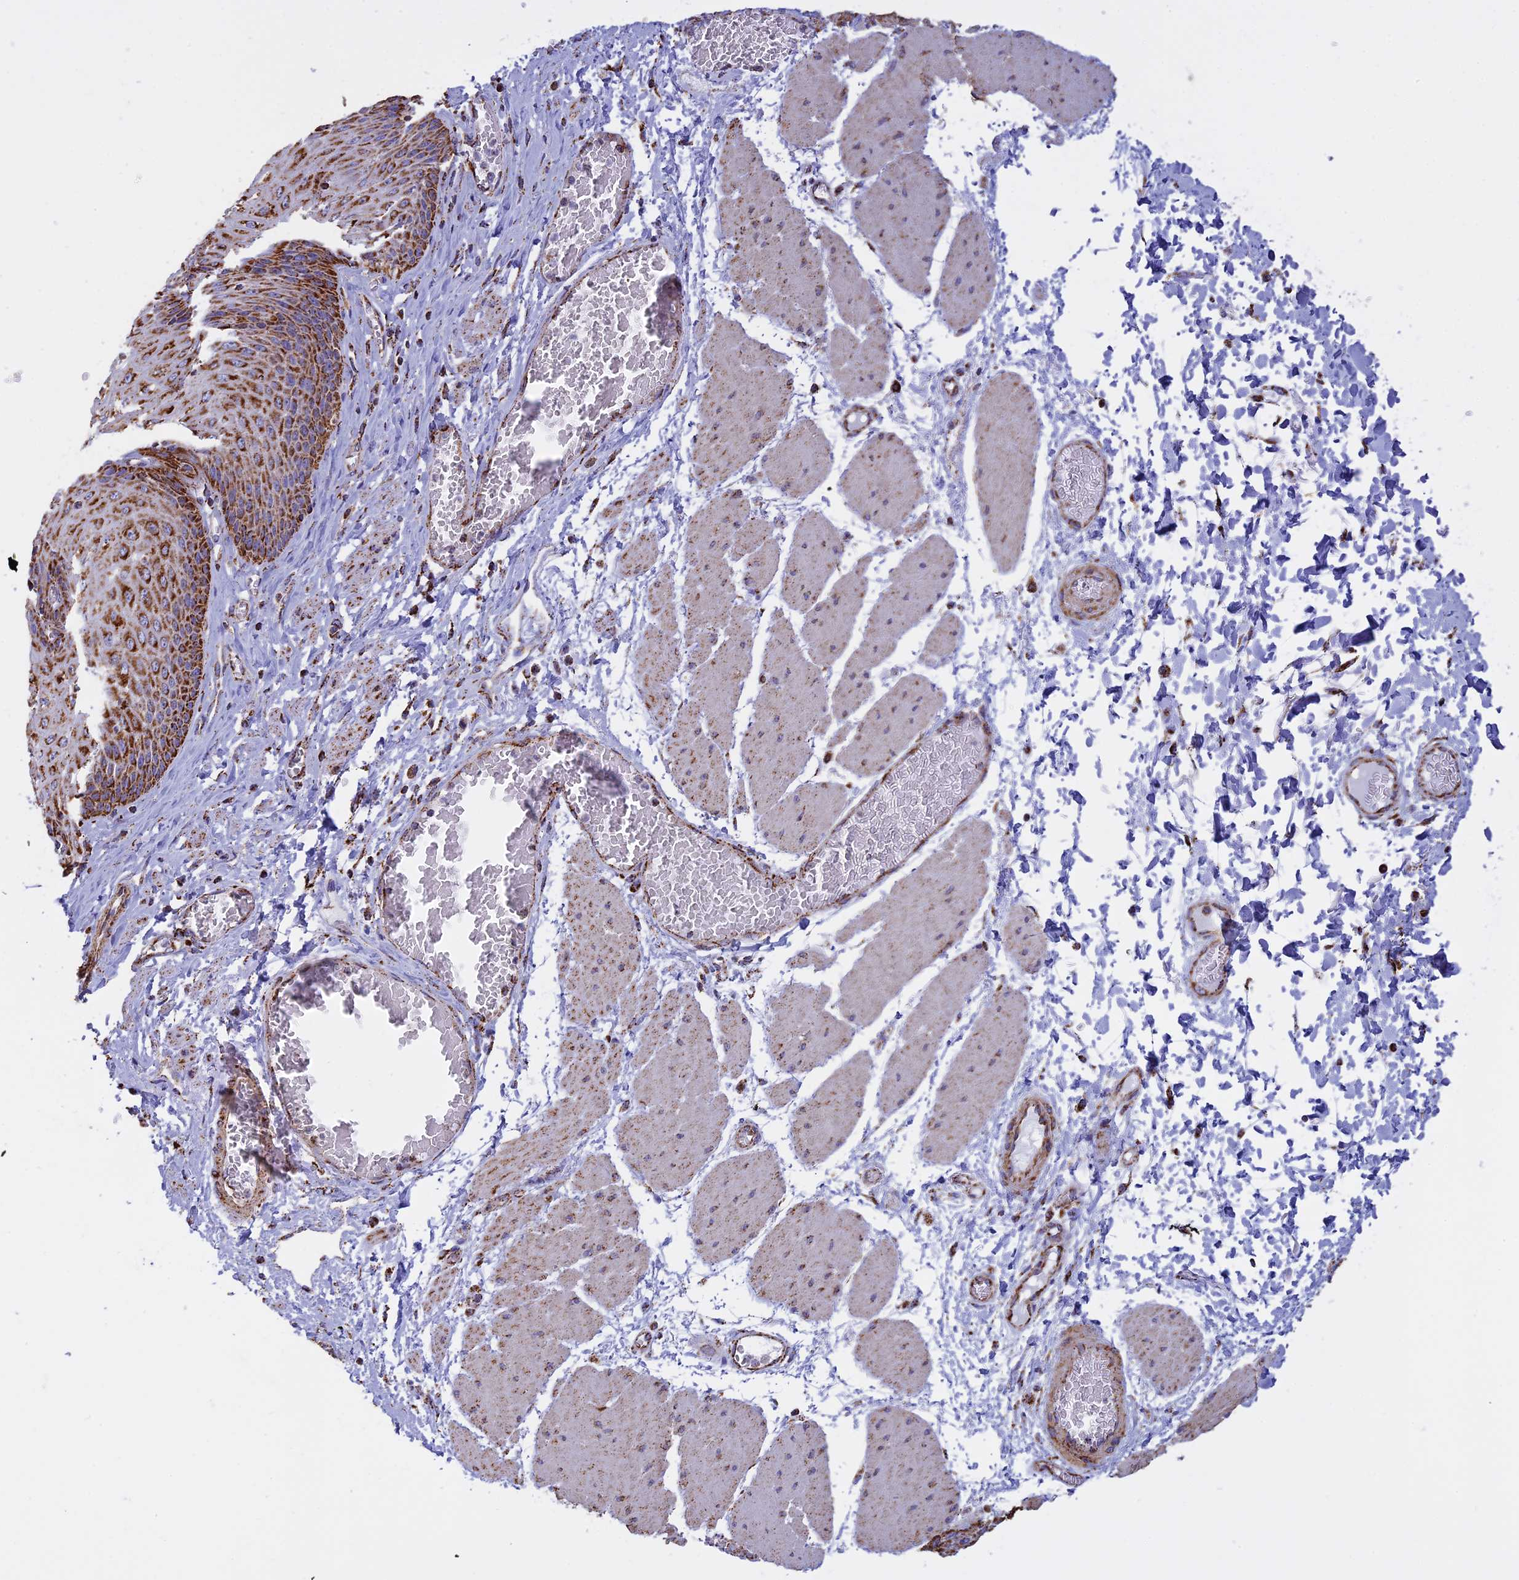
{"staining": {"intensity": "moderate", "quantity": ">75%", "location": "cytoplasmic/membranous"}, "tissue": "esophagus", "cell_type": "Squamous epithelial cells", "image_type": "normal", "snomed": [{"axis": "morphology", "description": "Normal tissue, NOS"}, {"axis": "topography", "description": "Esophagus"}], "caption": "Human esophagus stained with a brown dye exhibits moderate cytoplasmic/membranous positive staining in approximately >75% of squamous epithelial cells.", "gene": "KCNG1", "patient": {"sex": "male", "age": 60}}